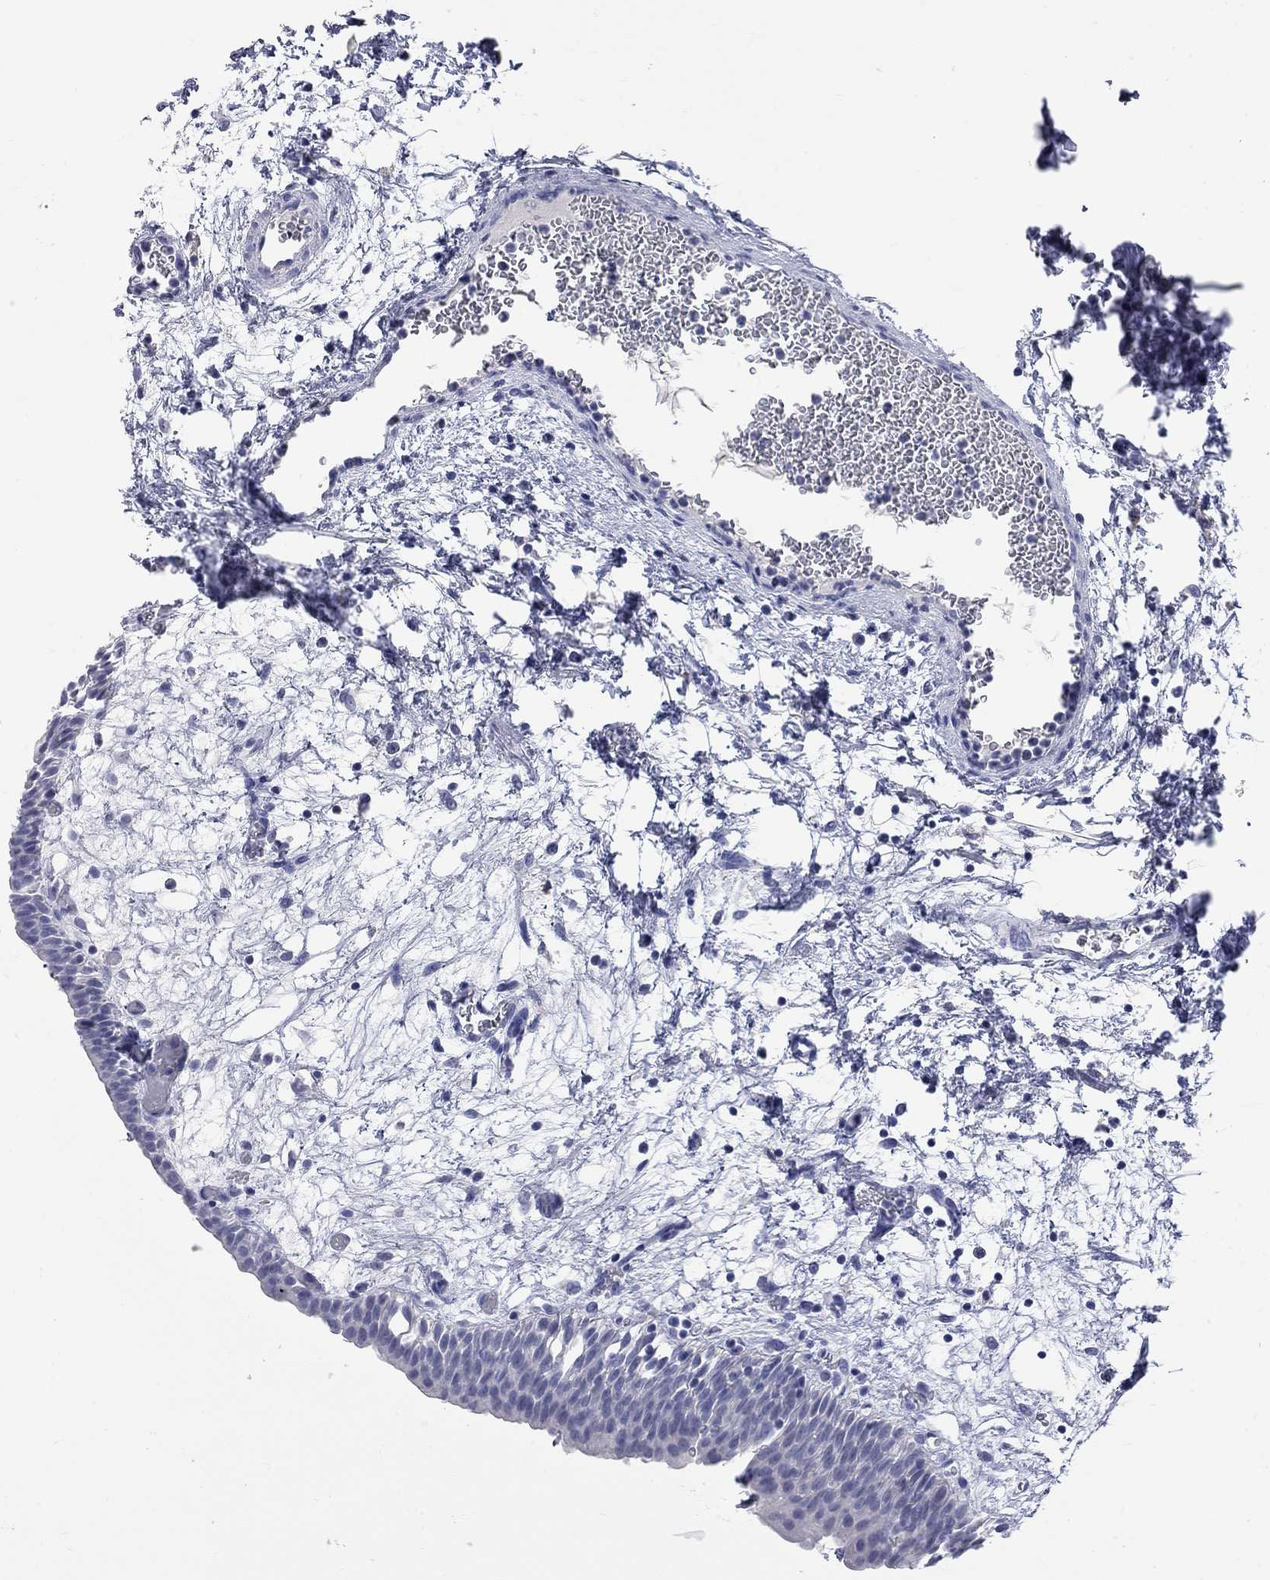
{"staining": {"intensity": "negative", "quantity": "none", "location": "none"}, "tissue": "urinary bladder", "cell_type": "Urothelial cells", "image_type": "normal", "snomed": [{"axis": "morphology", "description": "Normal tissue, NOS"}, {"axis": "topography", "description": "Urinary bladder"}], "caption": "High magnification brightfield microscopy of benign urinary bladder stained with DAB (brown) and counterstained with hematoxylin (blue): urothelial cells show no significant expression.", "gene": "FAM221B", "patient": {"sex": "male", "age": 76}}